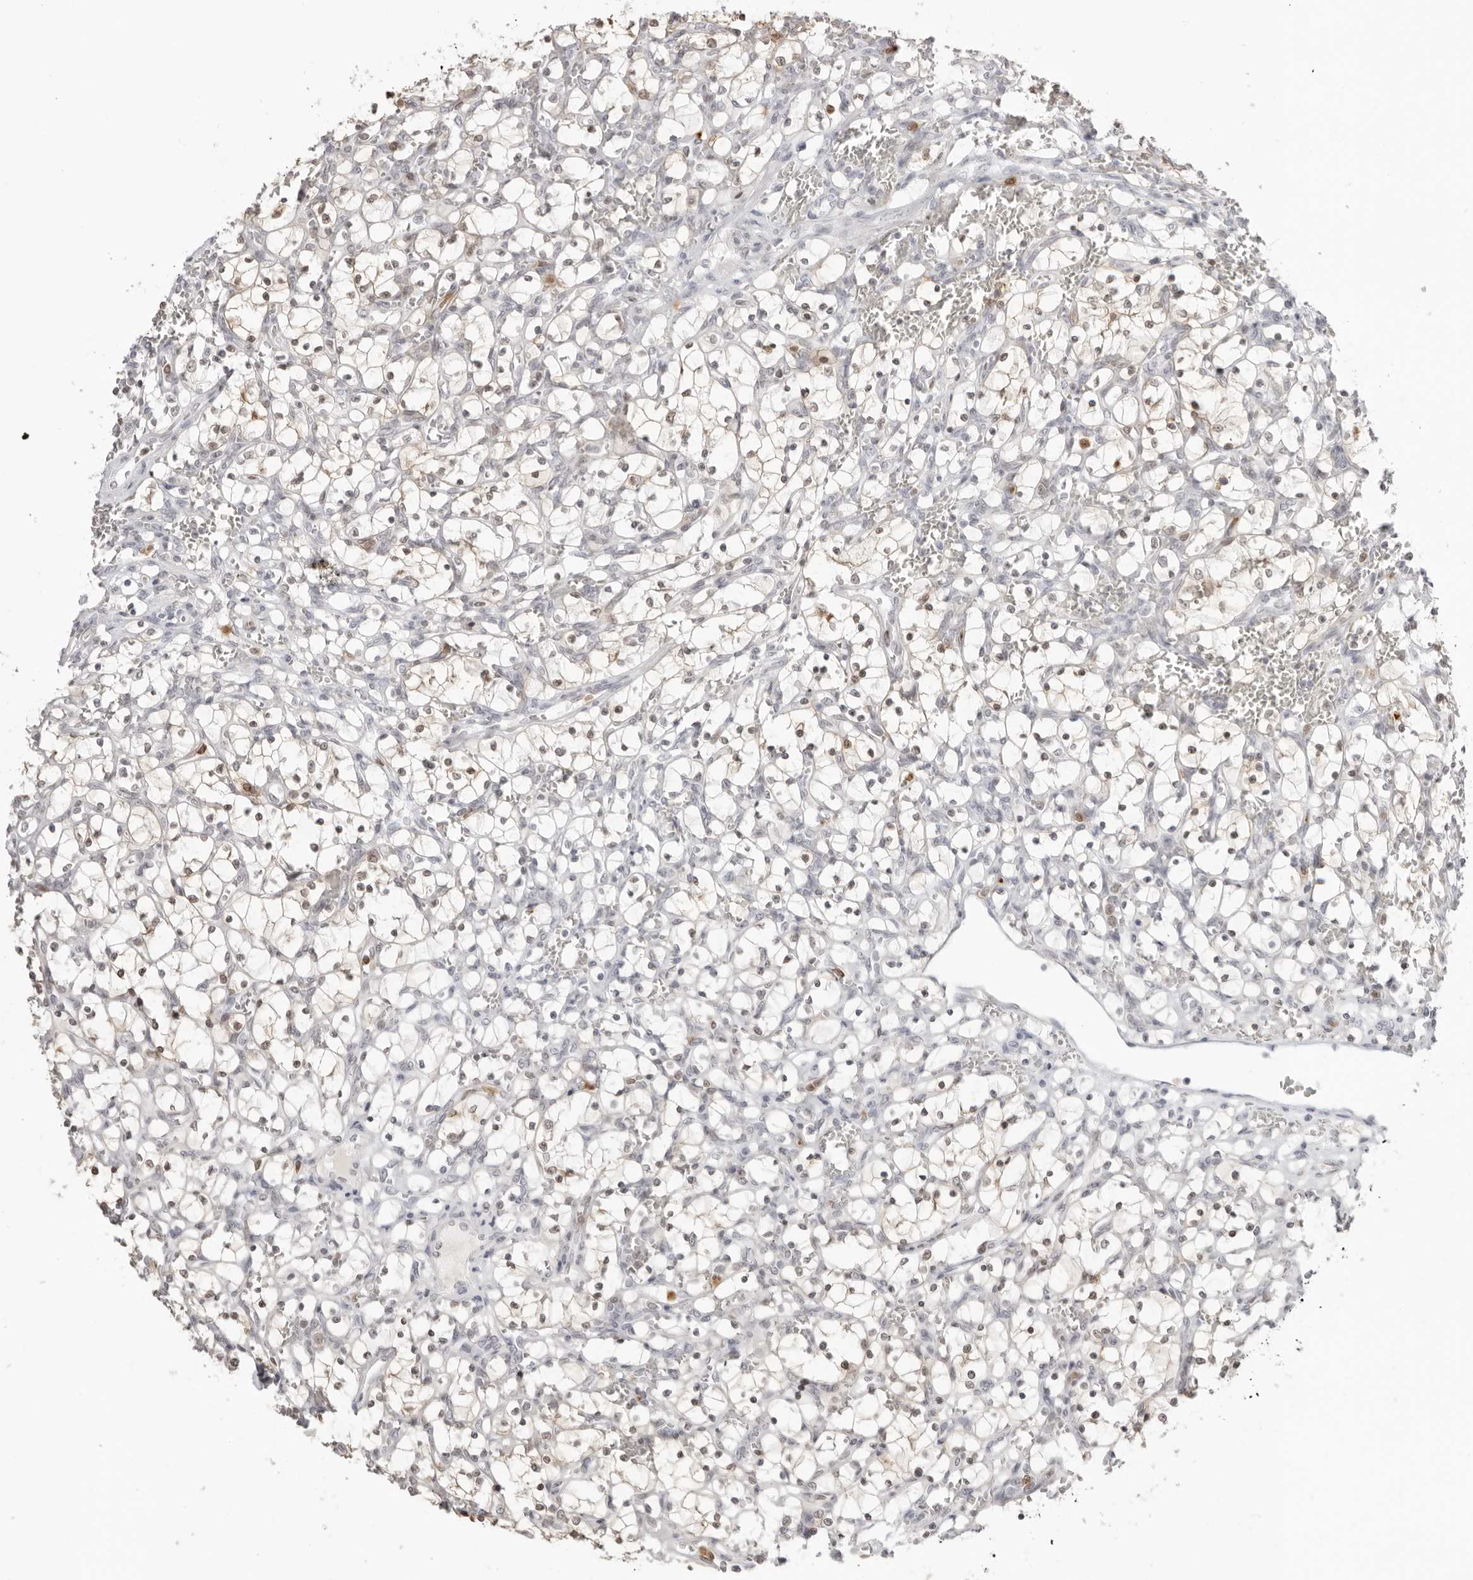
{"staining": {"intensity": "negative", "quantity": "none", "location": "none"}, "tissue": "renal cancer", "cell_type": "Tumor cells", "image_type": "cancer", "snomed": [{"axis": "morphology", "description": "Adenocarcinoma, NOS"}, {"axis": "topography", "description": "Kidney"}], "caption": "An immunohistochemistry (IHC) photomicrograph of adenocarcinoma (renal) is shown. There is no staining in tumor cells of adenocarcinoma (renal).", "gene": "RNF146", "patient": {"sex": "female", "age": 69}}